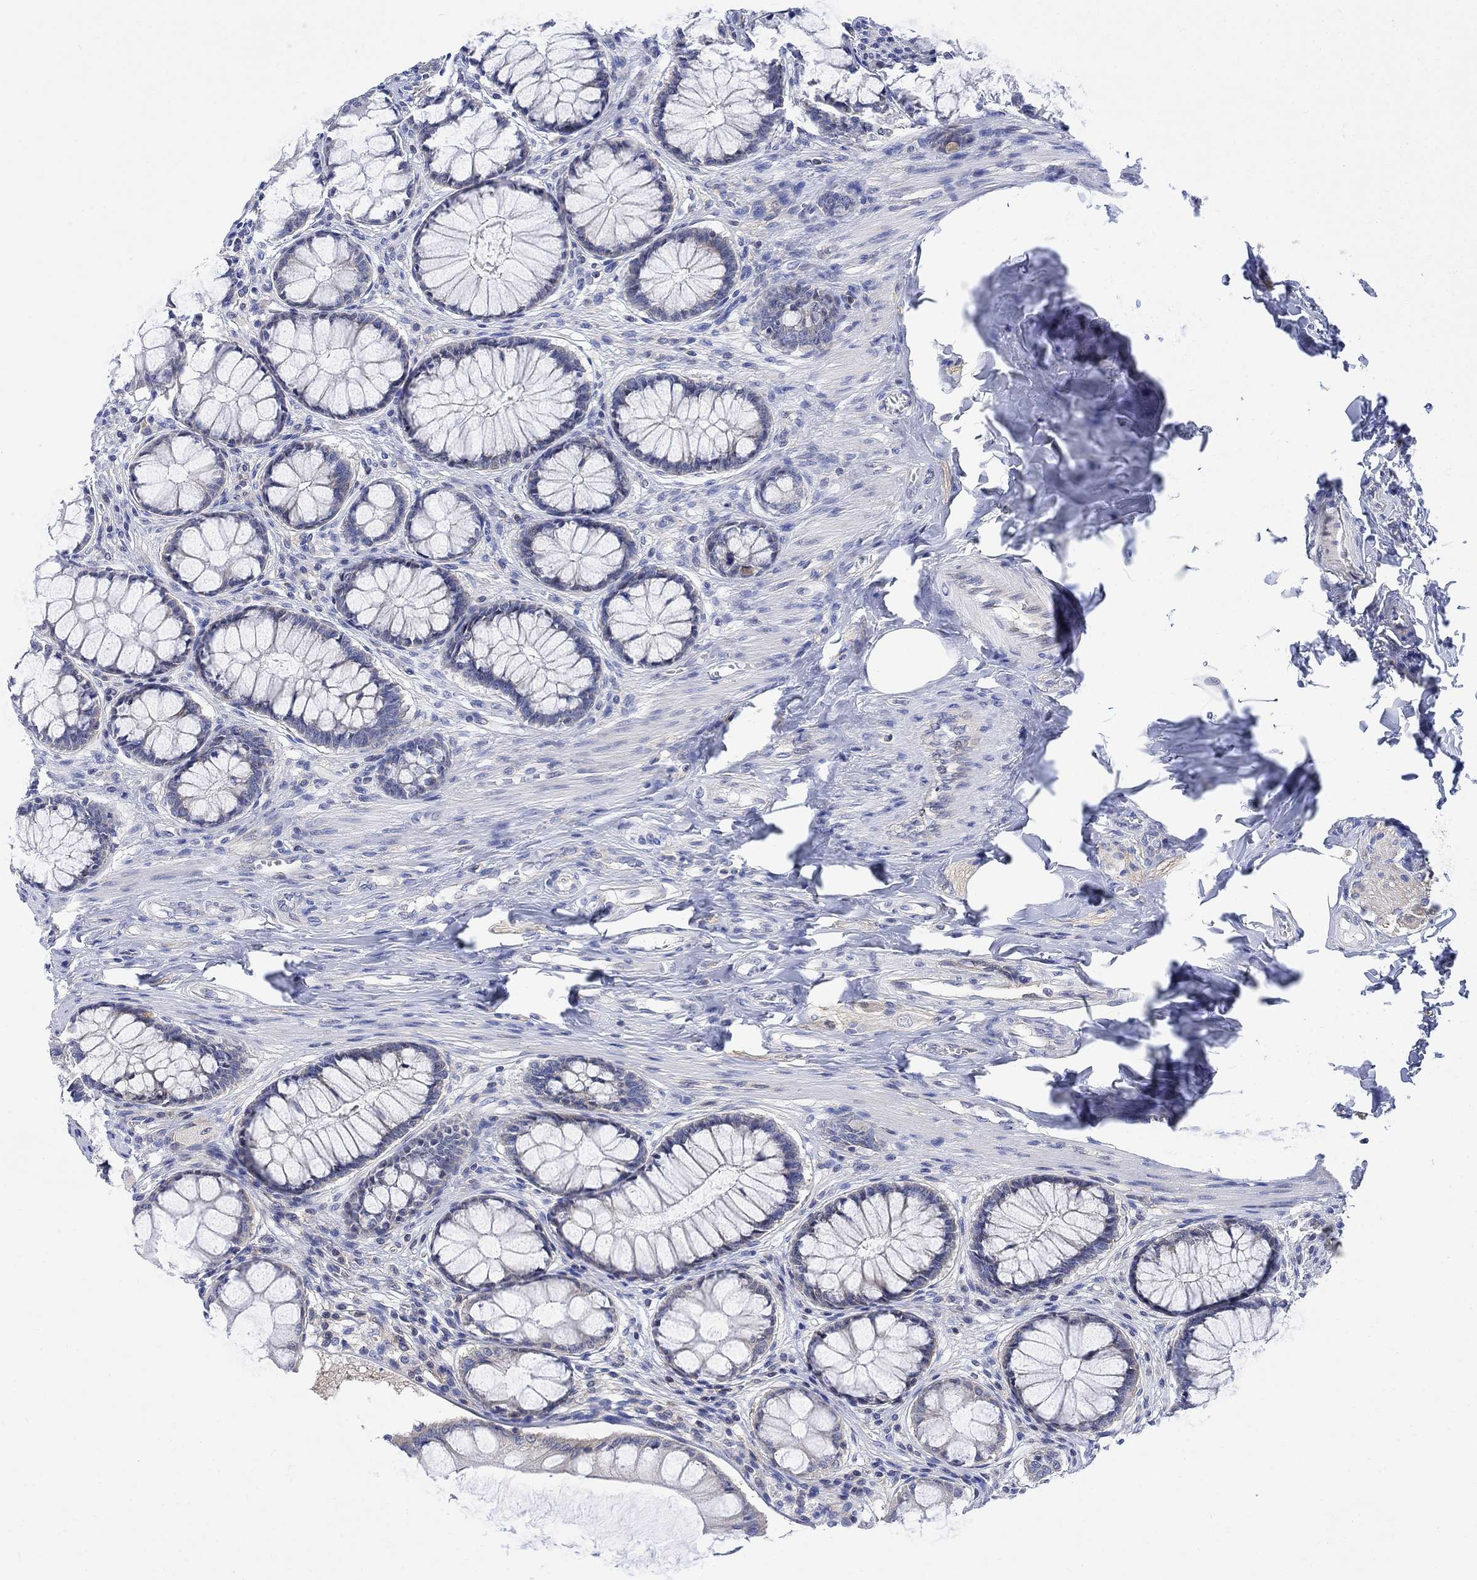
{"staining": {"intensity": "negative", "quantity": "none", "location": "none"}, "tissue": "colon", "cell_type": "Endothelial cells", "image_type": "normal", "snomed": [{"axis": "morphology", "description": "Normal tissue, NOS"}, {"axis": "topography", "description": "Colon"}], "caption": "The histopathology image displays no staining of endothelial cells in benign colon. (Stains: DAB immunohistochemistry (IHC) with hematoxylin counter stain, Microscopy: brightfield microscopy at high magnification).", "gene": "ARSK", "patient": {"sex": "female", "age": 65}}